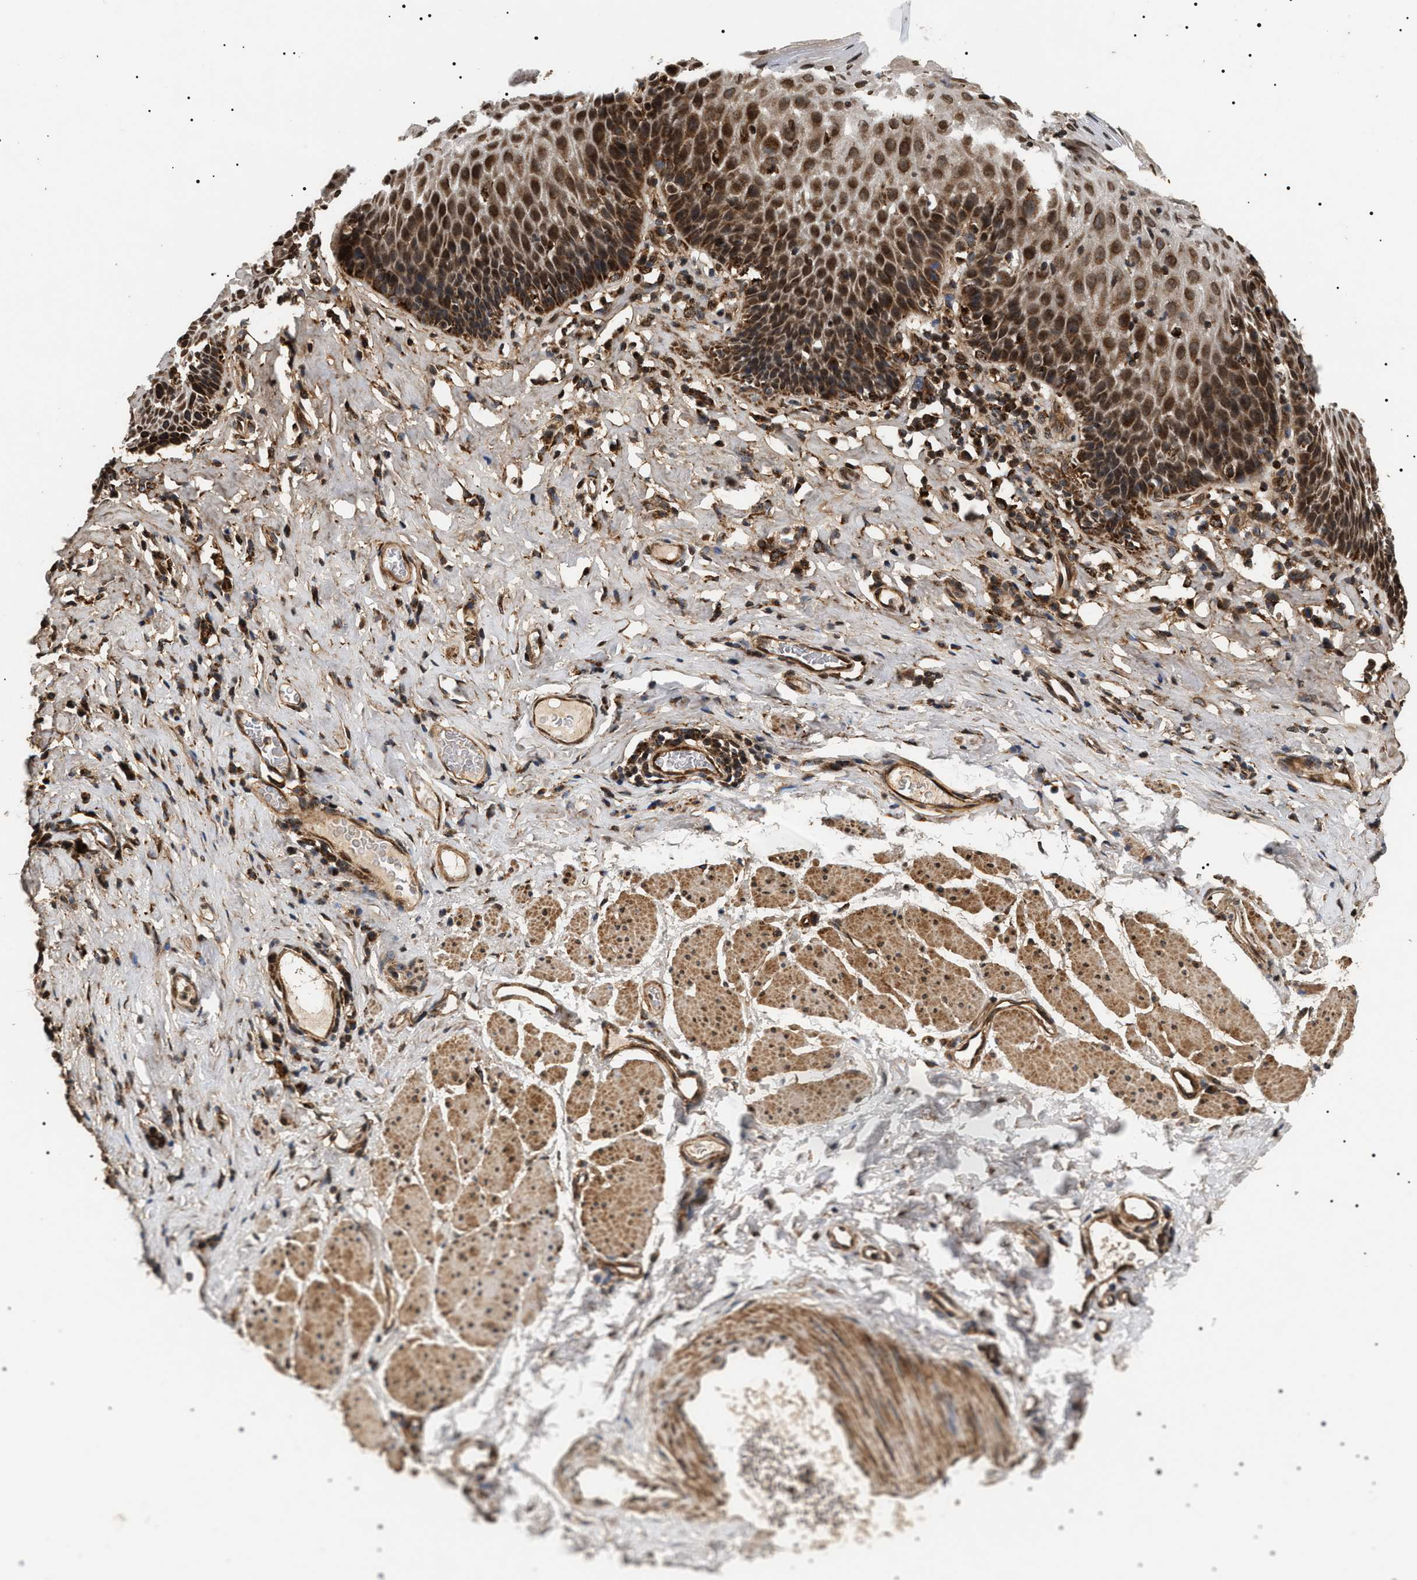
{"staining": {"intensity": "strong", "quantity": ">75%", "location": "cytoplasmic/membranous"}, "tissue": "esophagus", "cell_type": "Squamous epithelial cells", "image_type": "normal", "snomed": [{"axis": "morphology", "description": "Normal tissue, NOS"}, {"axis": "topography", "description": "Esophagus"}], "caption": "This micrograph displays immunohistochemistry (IHC) staining of unremarkable esophagus, with high strong cytoplasmic/membranous positivity in about >75% of squamous epithelial cells.", "gene": "ZBTB26", "patient": {"sex": "female", "age": 61}}